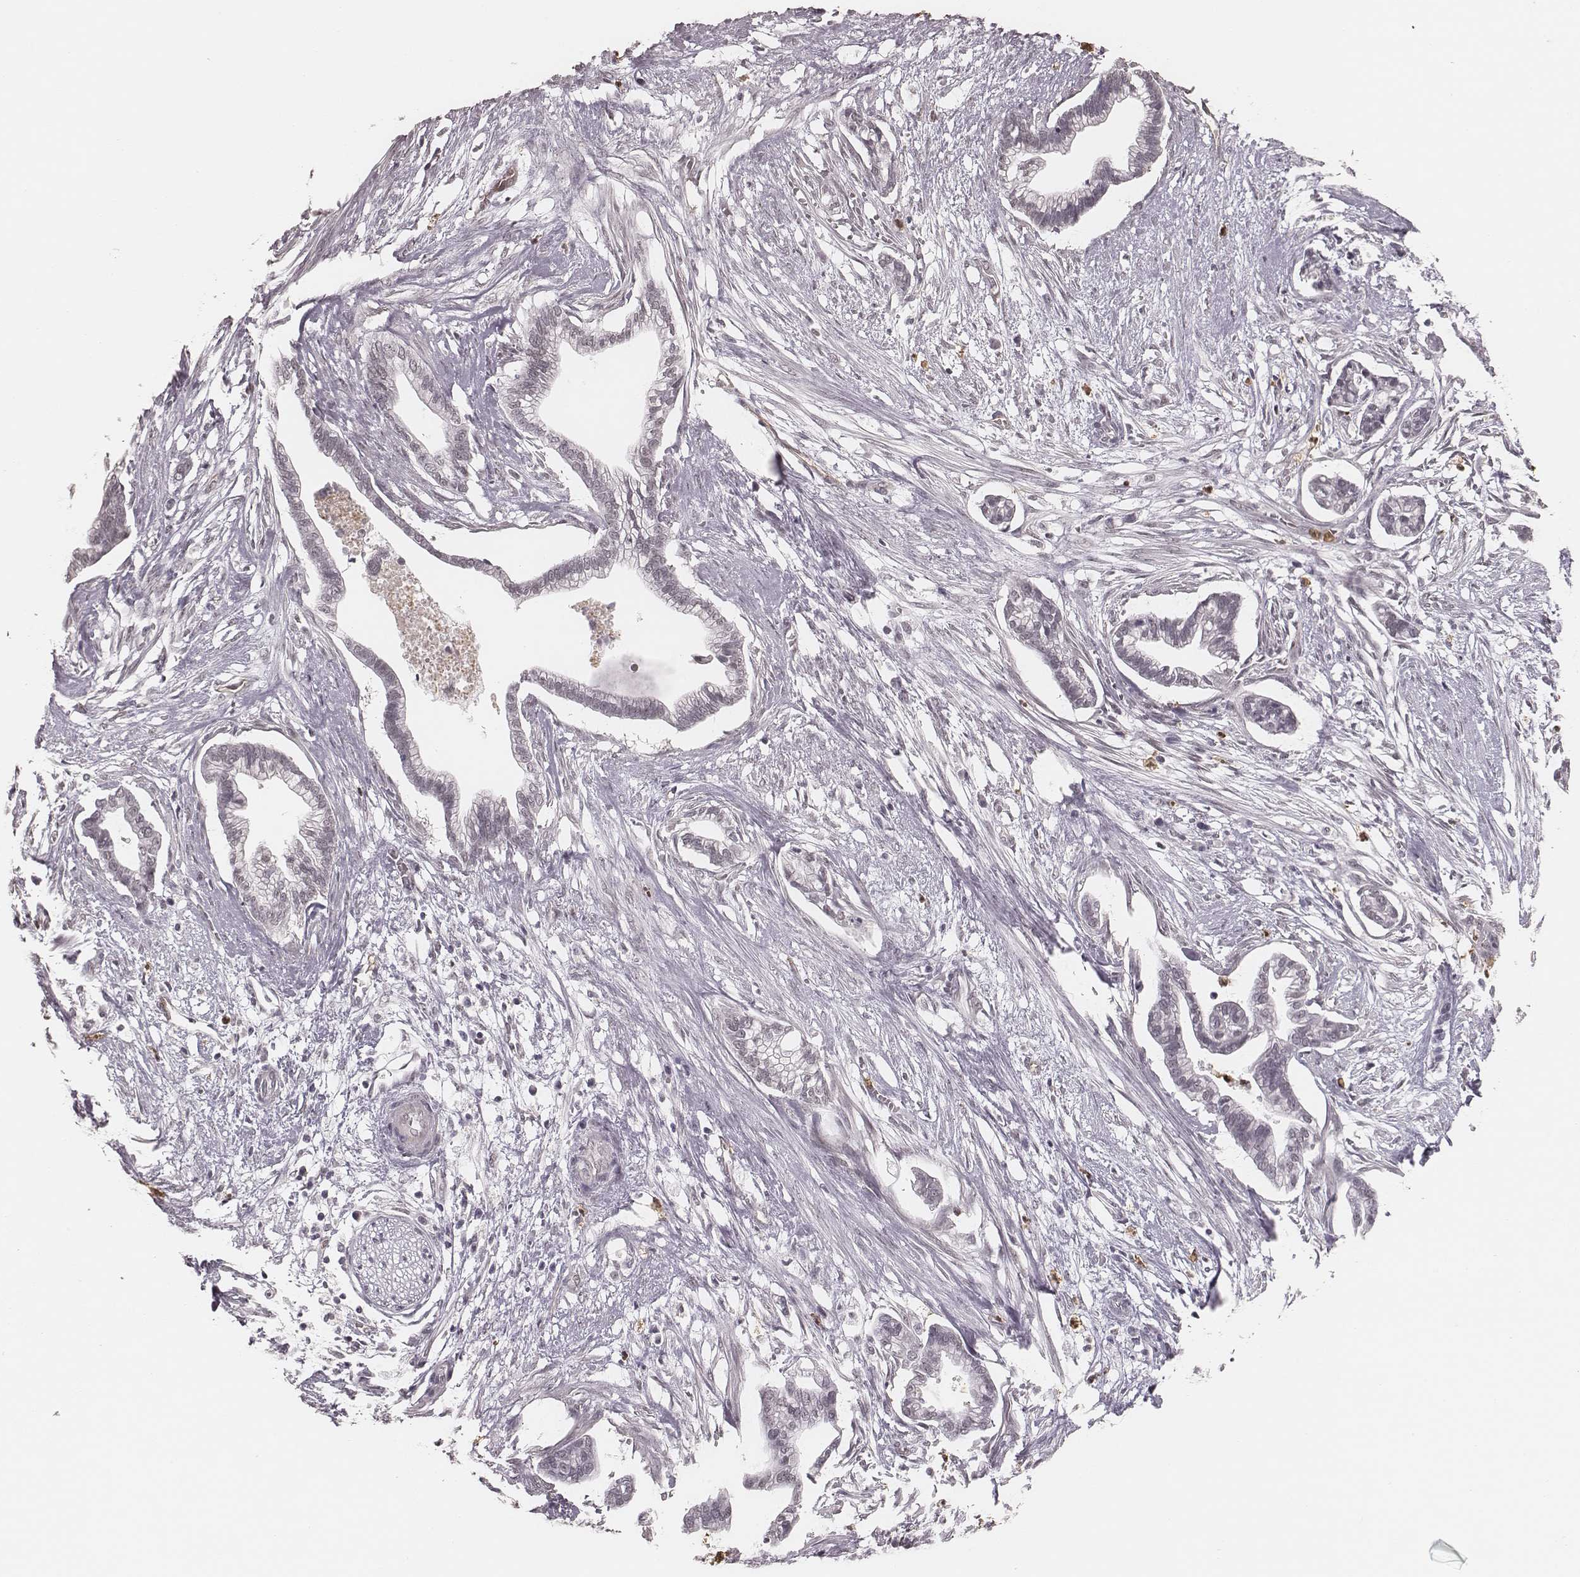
{"staining": {"intensity": "negative", "quantity": "none", "location": "none"}, "tissue": "cervical cancer", "cell_type": "Tumor cells", "image_type": "cancer", "snomed": [{"axis": "morphology", "description": "Adenocarcinoma, NOS"}, {"axis": "topography", "description": "Cervix"}], "caption": "Immunohistochemistry image of cervical cancer stained for a protein (brown), which shows no expression in tumor cells.", "gene": "KITLG", "patient": {"sex": "female", "age": 62}}